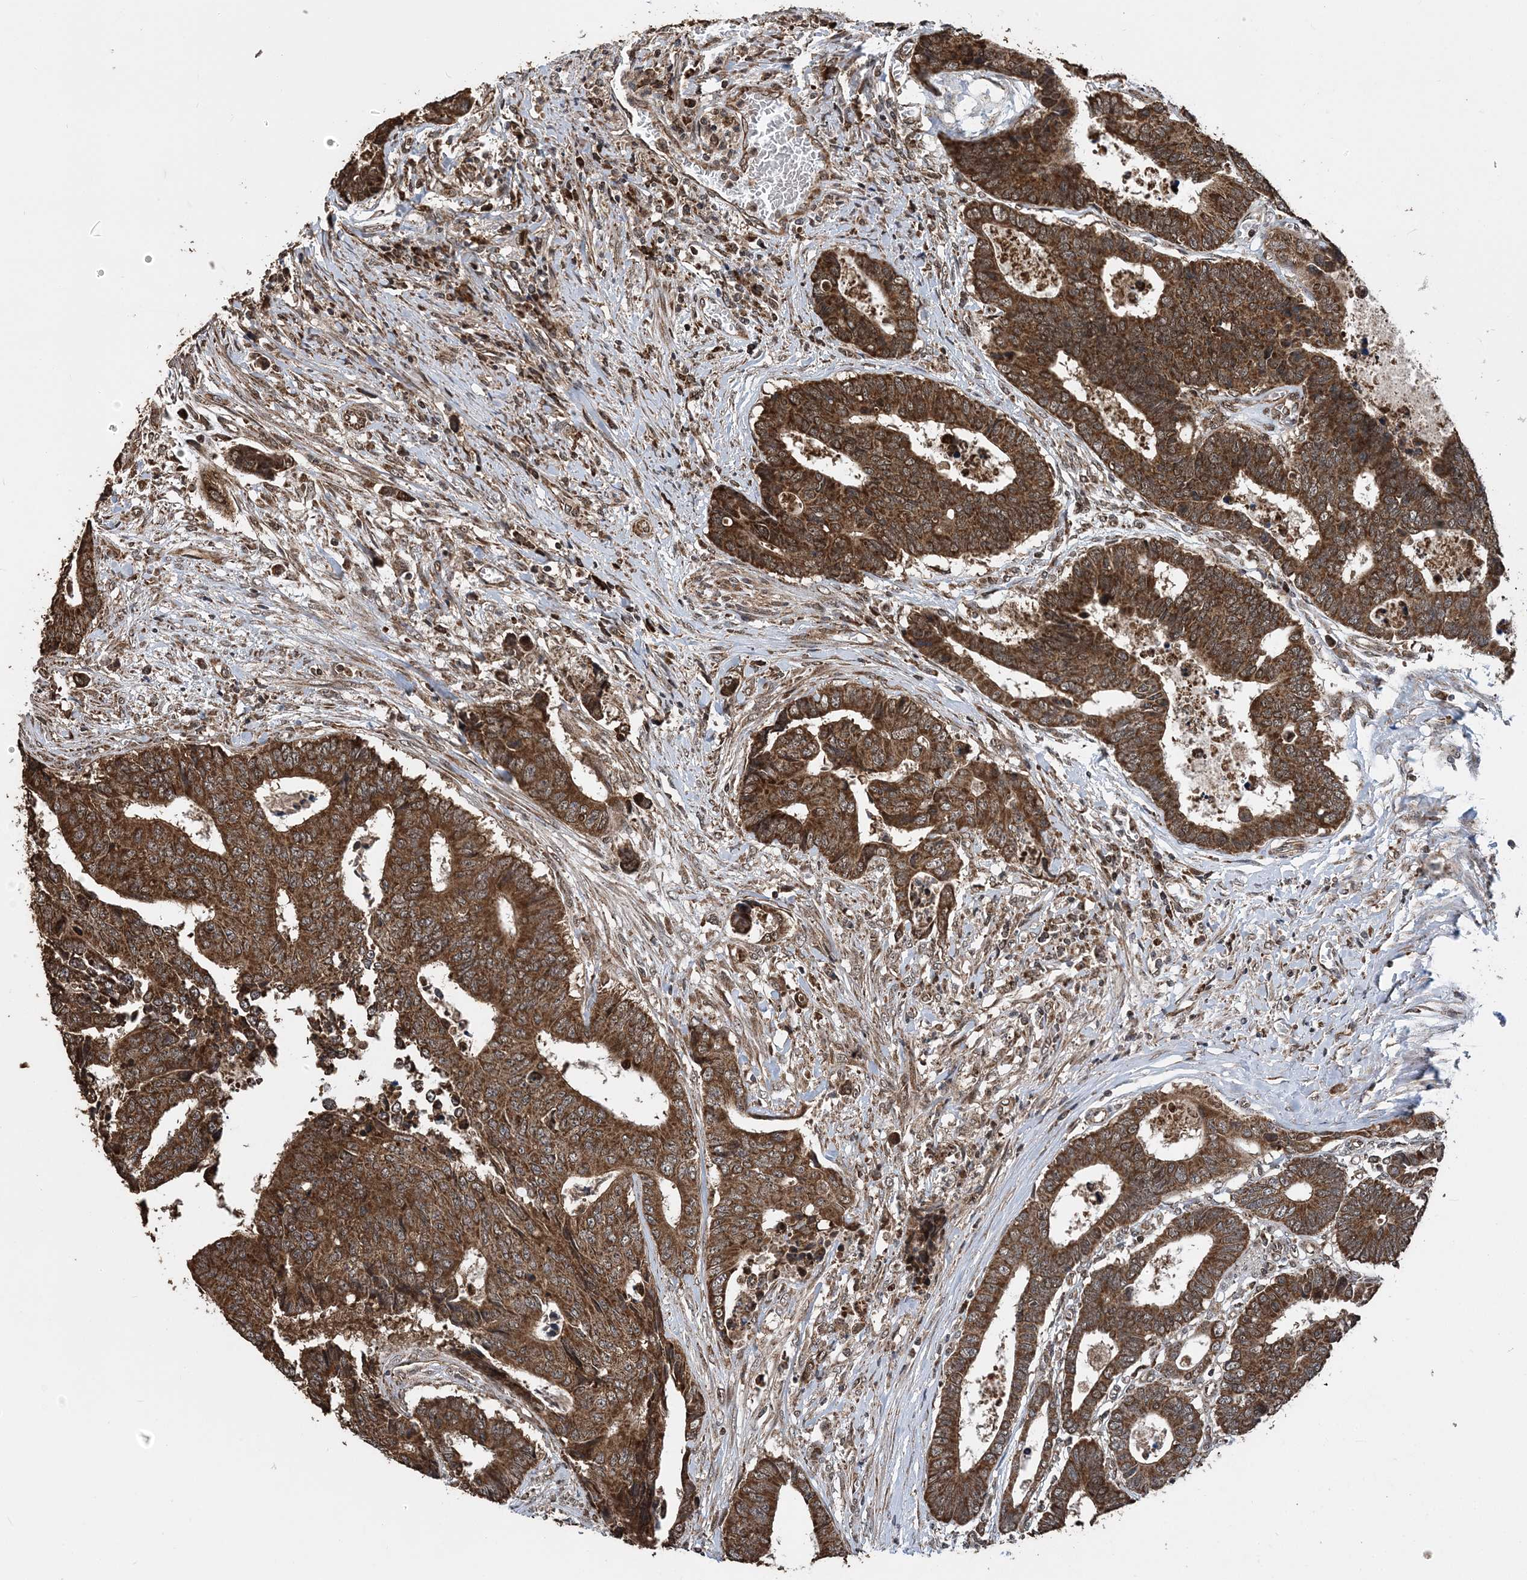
{"staining": {"intensity": "strong", "quantity": ">75%", "location": "cytoplasmic/membranous"}, "tissue": "colorectal cancer", "cell_type": "Tumor cells", "image_type": "cancer", "snomed": [{"axis": "morphology", "description": "Adenocarcinoma, NOS"}, {"axis": "topography", "description": "Rectum"}], "caption": "Protein positivity by immunohistochemistry displays strong cytoplasmic/membranous positivity in about >75% of tumor cells in colorectal adenocarcinoma. (DAB (3,3'-diaminobenzidine) IHC, brown staining for protein, blue staining for nuclei).", "gene": "PCBP1", "patient": {"sex": "male", "age": 84}}